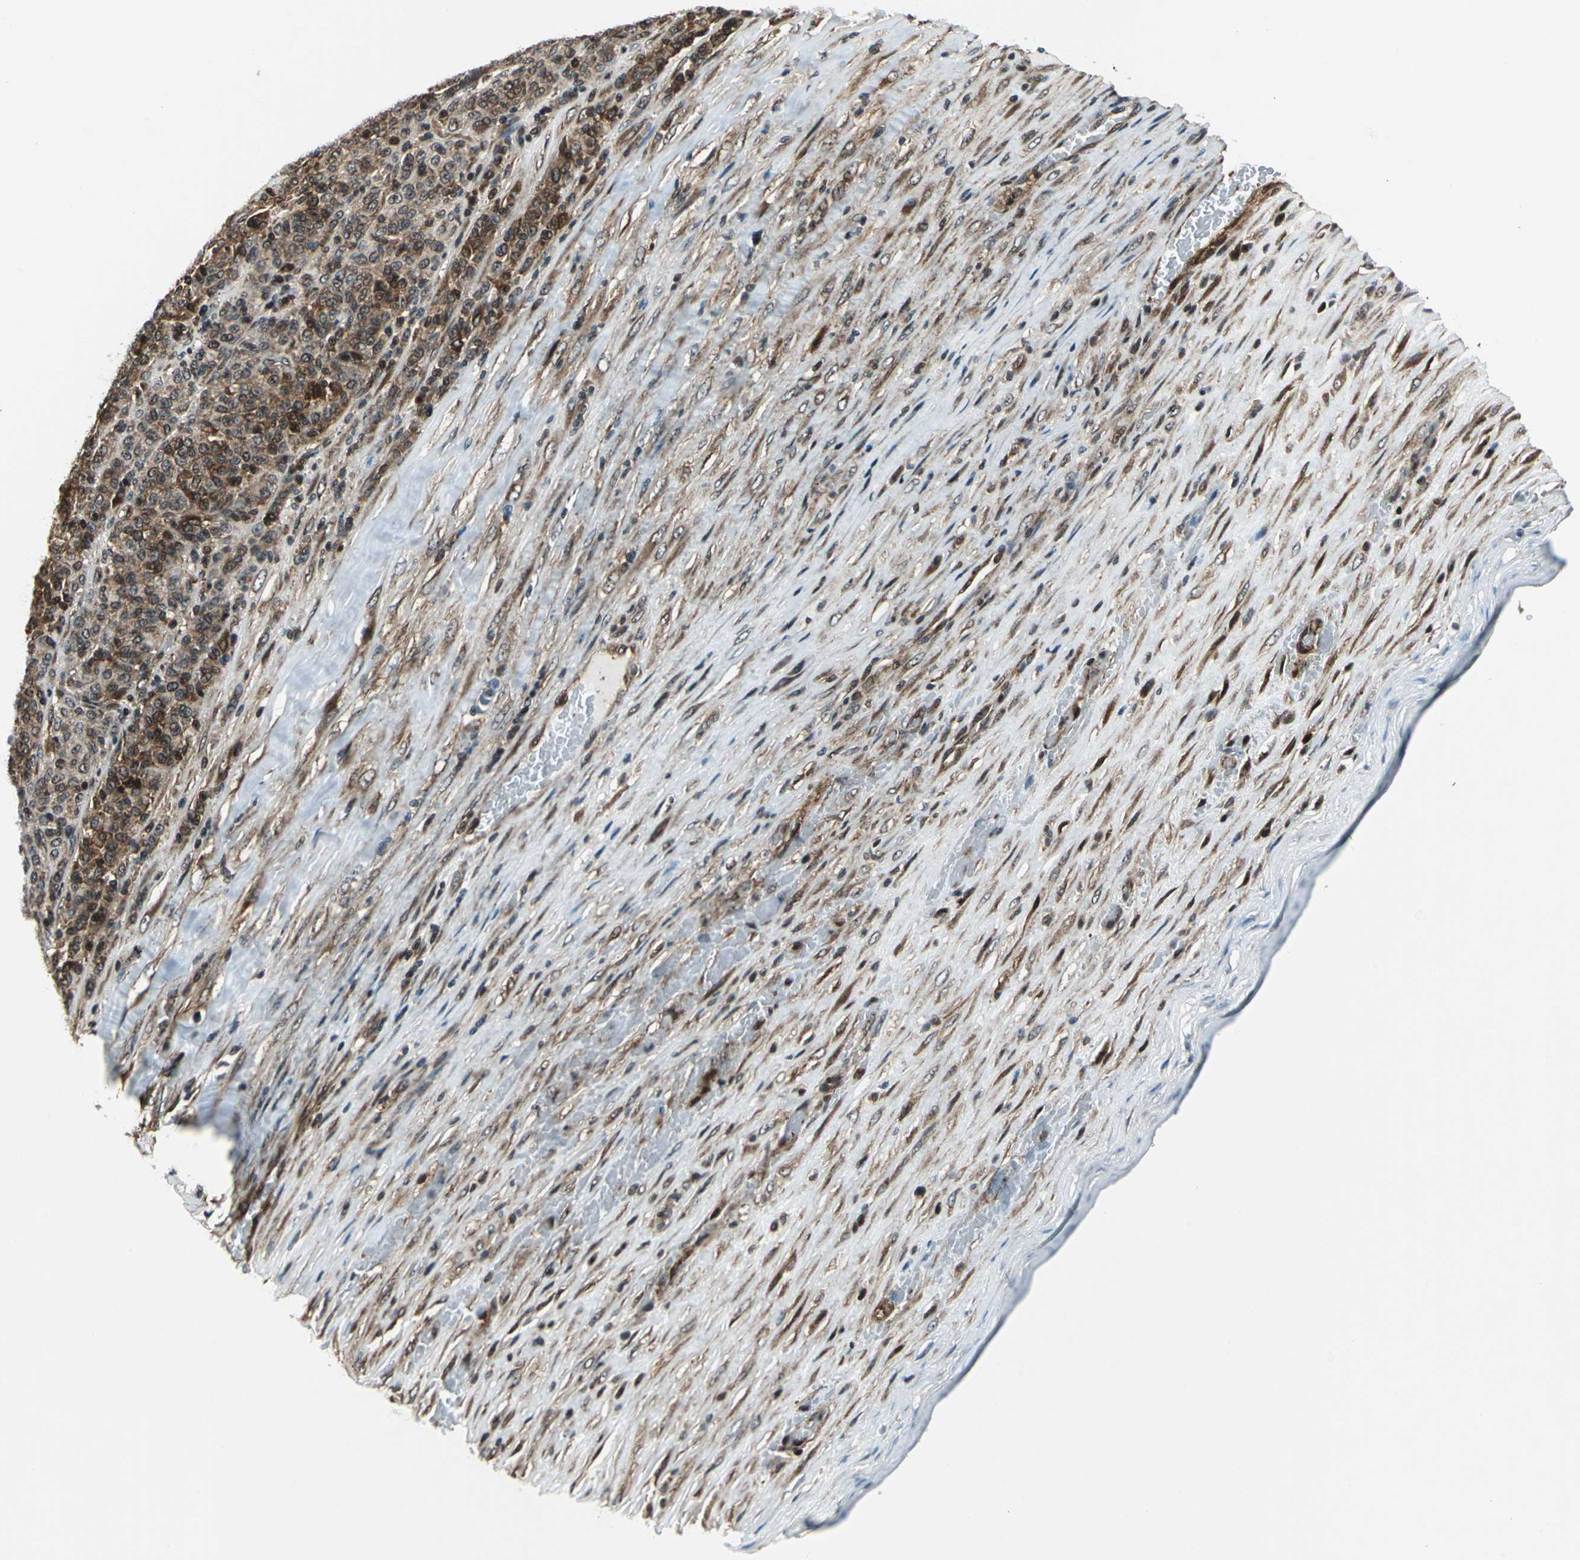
{"staining": {"intensity": "strong", "quantity": "25%-75%", "location": "cytoplasmic/membranous,nuclear"}, "tissue": "melanoma", "cell_type": "Tumor cells", "image_type": "cancer", "snomed": [{"axis": "morphology", "description": "Malignant melanoma, Metastatic site"}, {"axis": "topography", "description": "Pancreas"}], "caption": "Melanoma stained for a protein shows strong cytoplasmic/membranous and nuclear positivity in tumor cells.", "gene": "AATF", "patient": {"sex": "female", "age": 30}}